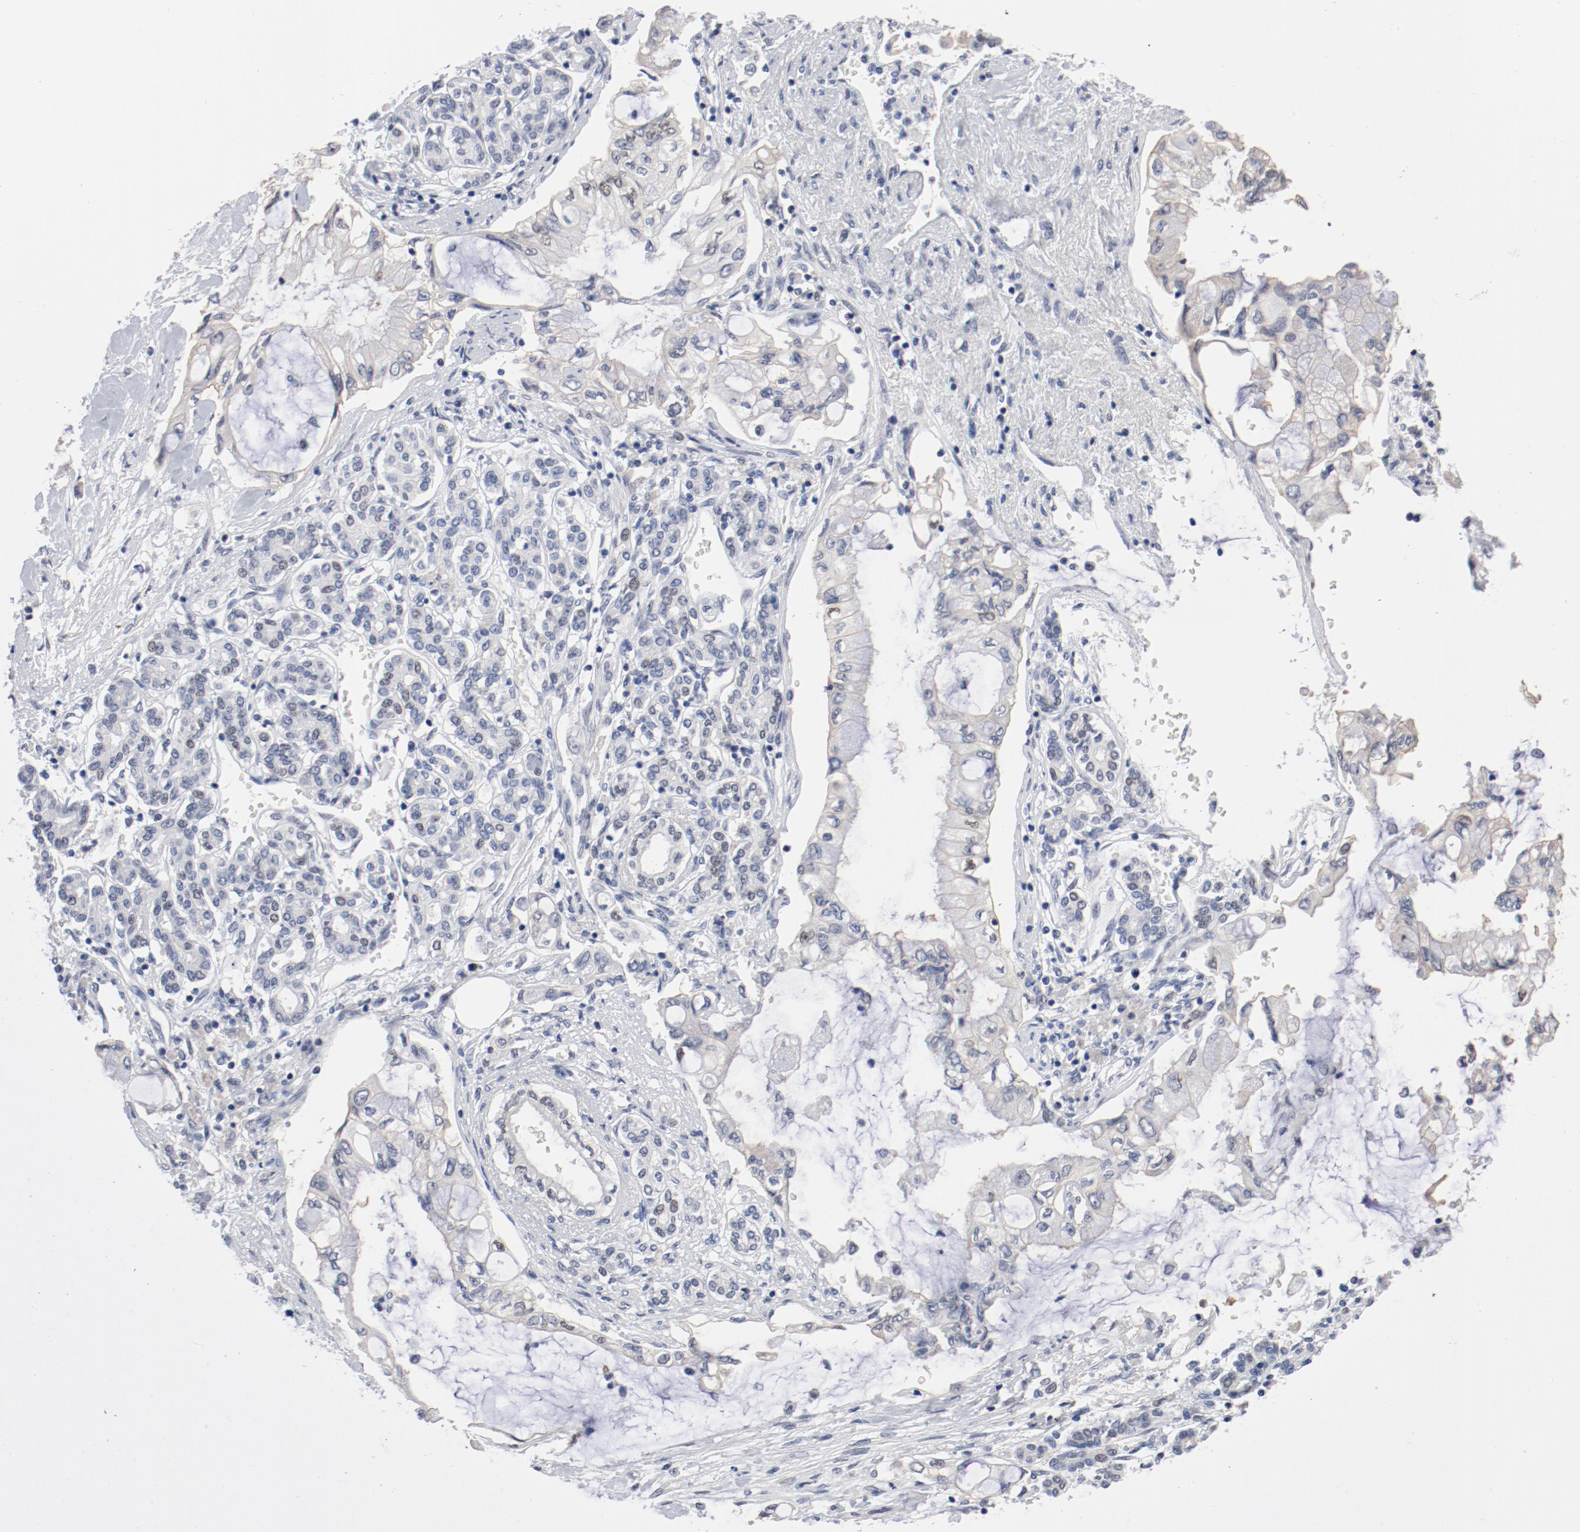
{"staining": {"intensity": "negative", "quantity": "none", "location": "none"}, "tissue": "pancreatic cancer", "cell_type": "Tumor cells", "image_type": "cancer", "snomed": [{"axis": "morphology", "description": "Adenocarcinoma, NOS"}, {"axis": "topography", "description": "Pancreas"}], "caption": "The immunohistochemistry image has no significant expression in tumor cells of pancreatic adenocarcinoma tissue.", "gene": "ANKLE2", "patient": {"sex": "female", "age": 70}}